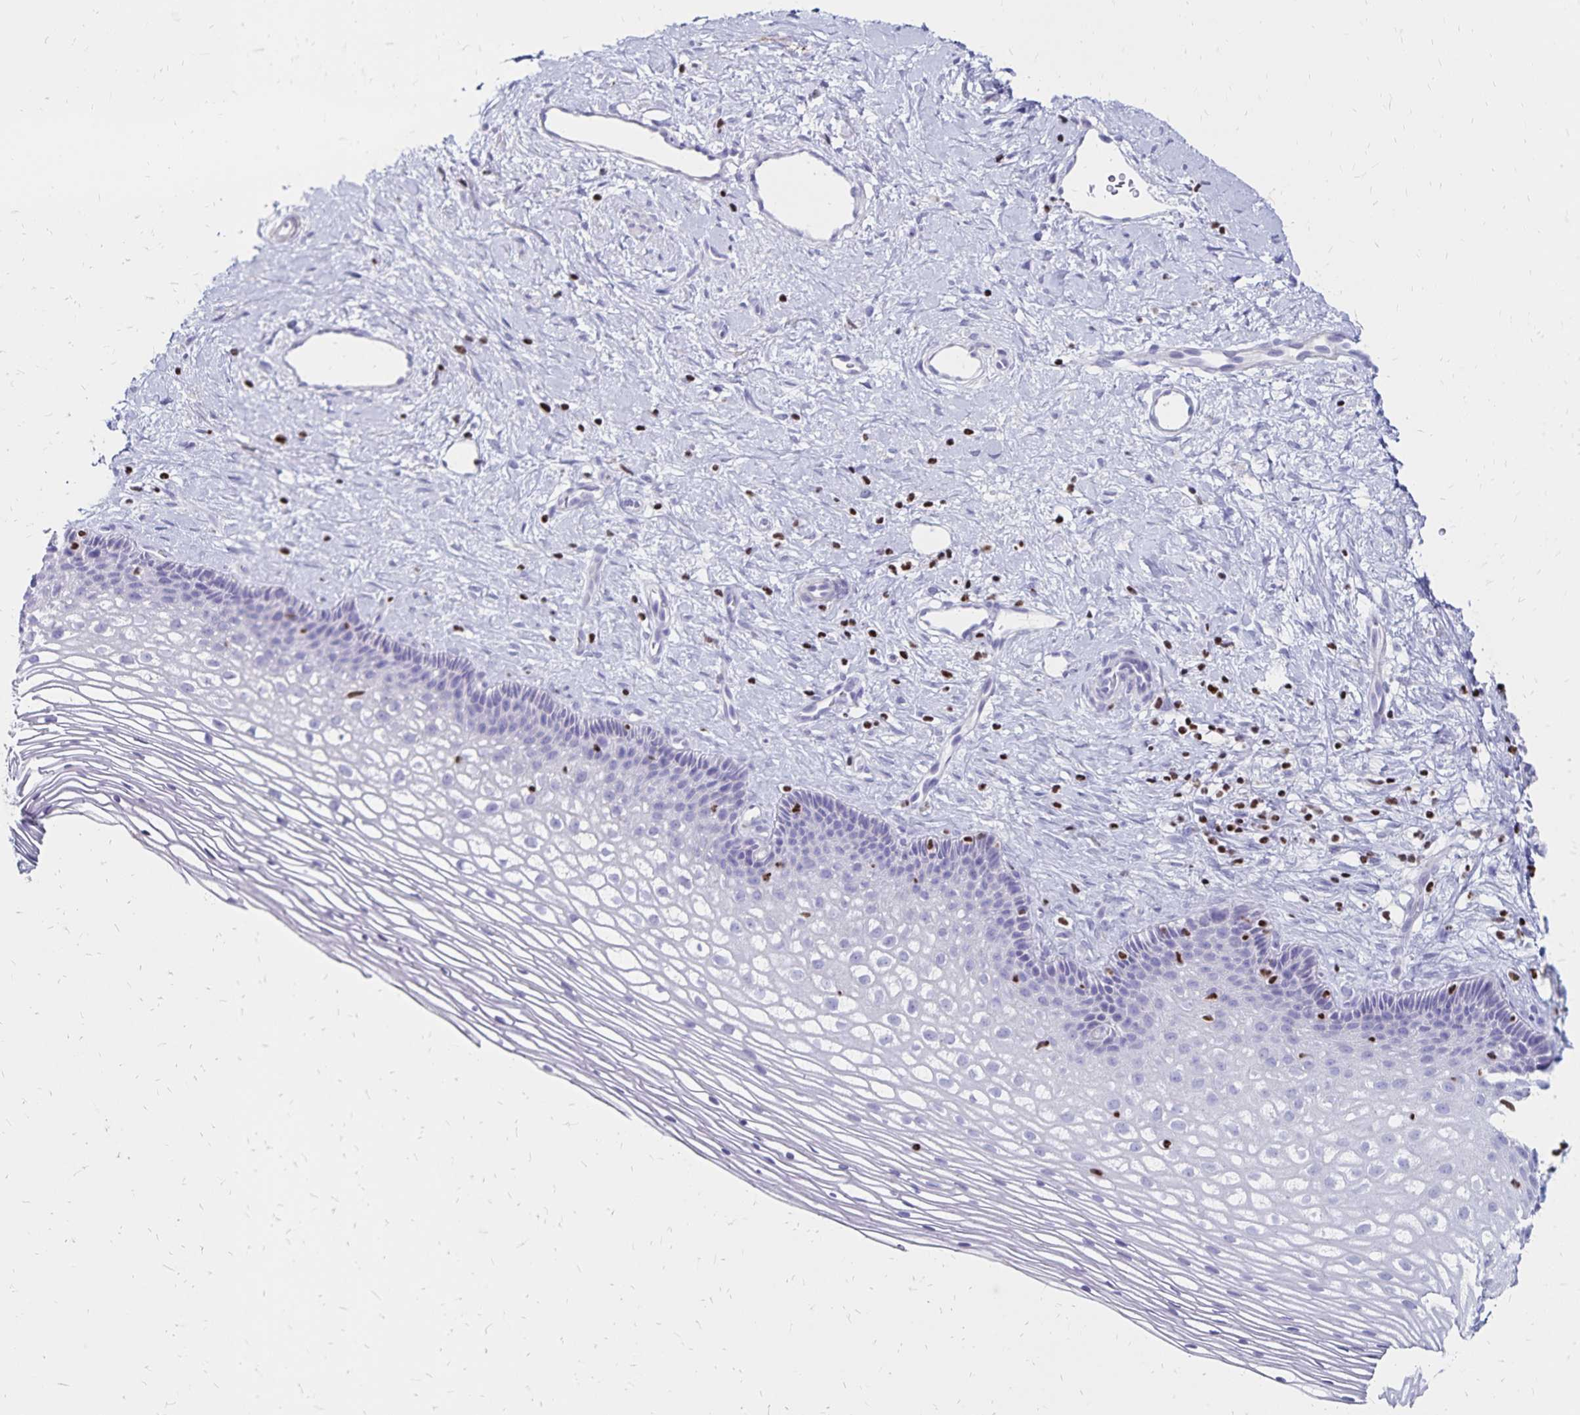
{"staining": {"intensity": "negative", "quantity": "none", "location": "none"}, "tissue": "cervix", "cell_type": "Glandular cells", "image_type": "normal", "snomed": [{"axis": "morphology", "description": "Normal tissue, NOS"}, {"axis": "topography", "description": "Cervix"}], "caption": "The micrograph reveals no staining of glandular cells in normal cervix. (Immunohistochemistry, brightfield microscopy, high magnification).", "gene": "IKZF1", "patient": {"sex": "female", "age": 34}}